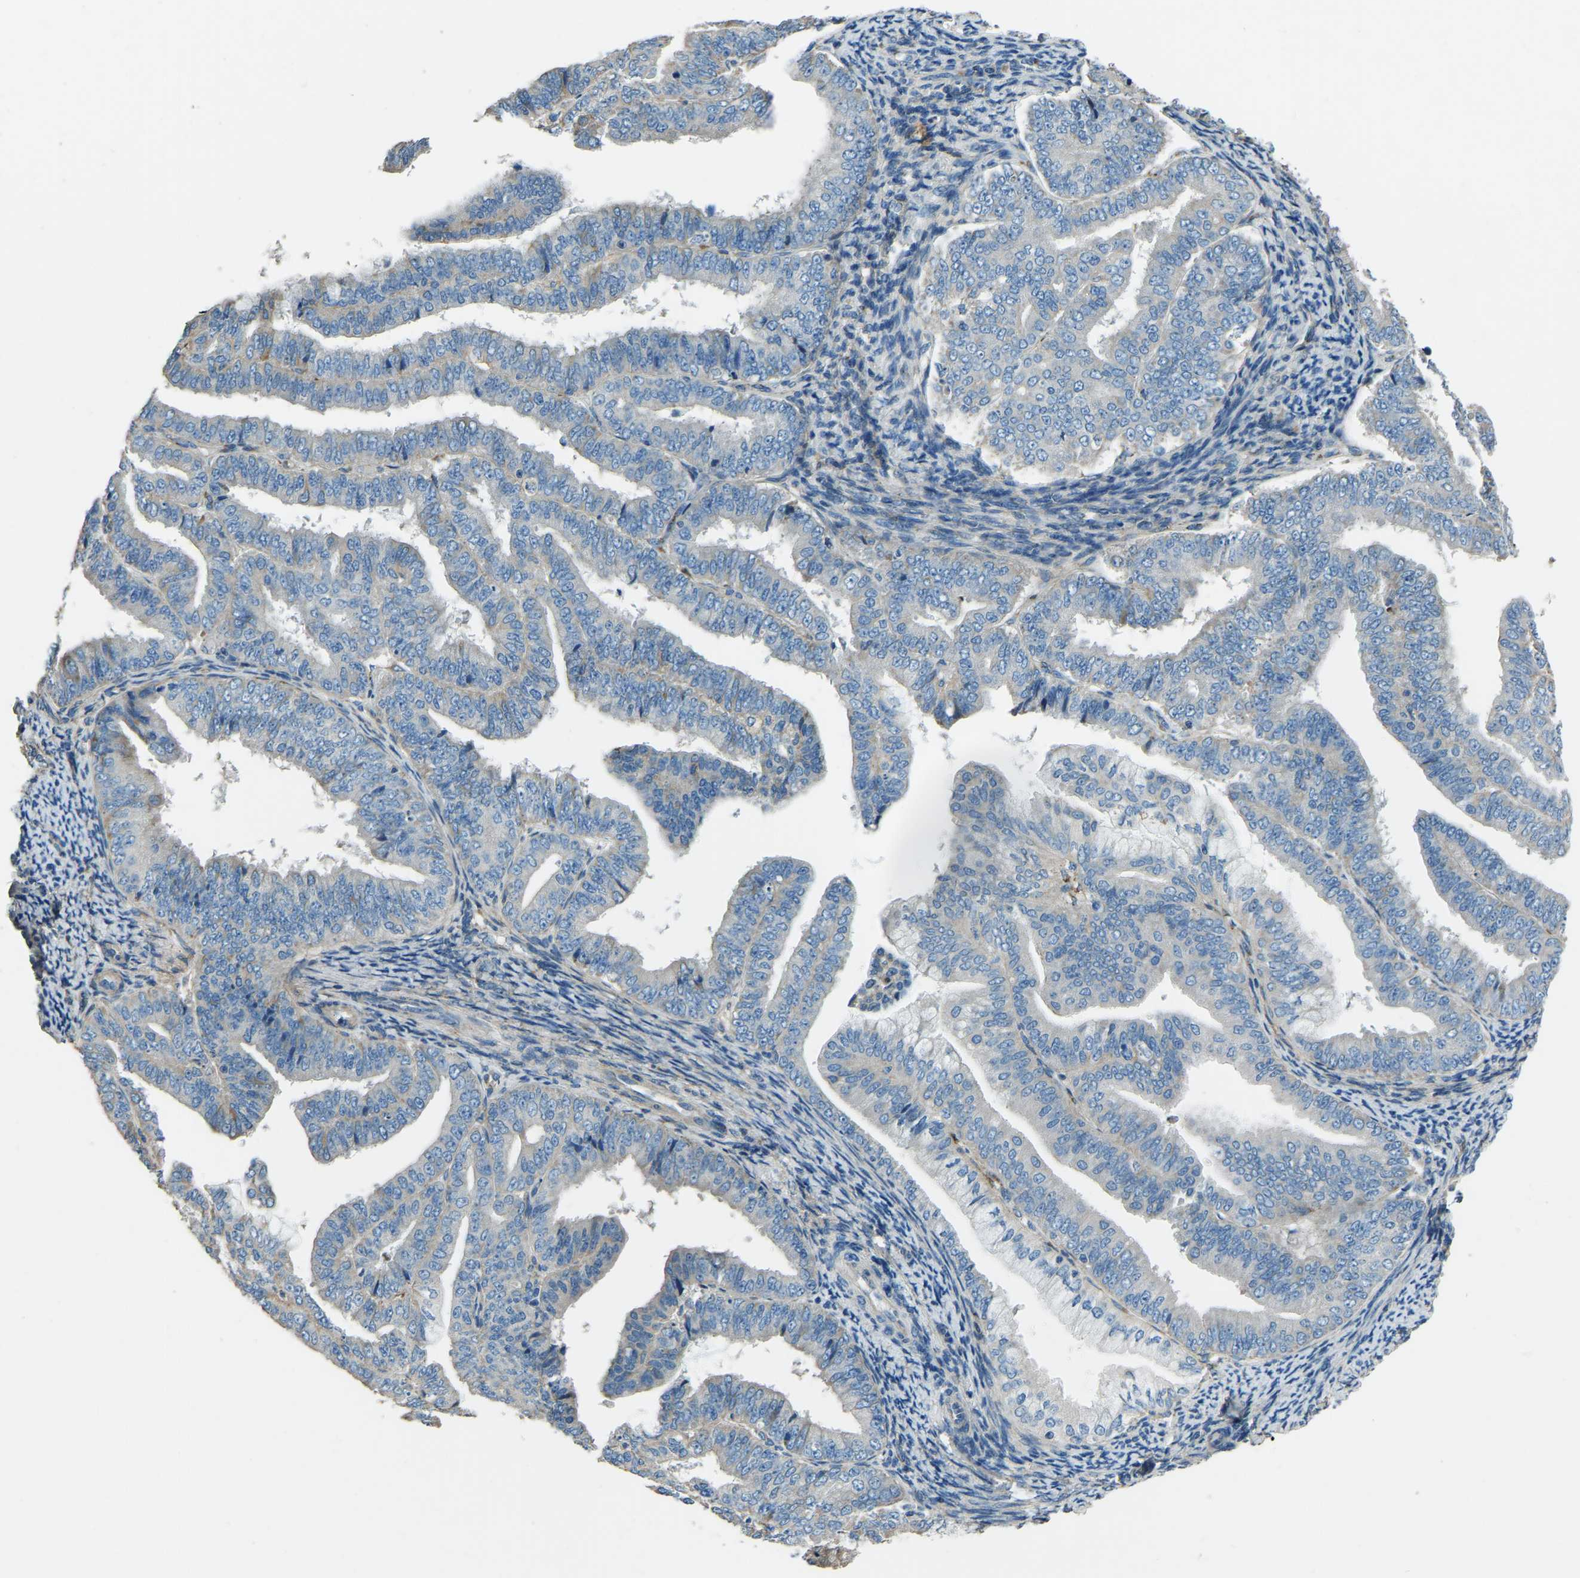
{"staining": {"intensity": "negative", "quantity": "none", "location": "none"}, "tissue": "endometrial cancer", "cell_type": "Tumor cells", "image_type": "cancer", "snomed": [{"axis": "morphology", "description": "Adenocarcinoma, NOS"}, {"axis": "topography", "description": "Endometrium"}], "caption": "DAB (3,3'-diaminobenzidine) immunohistochemical staining of human endometrial cancer demonstrates no significant positivity in tumor cells. The staining is performed using DAB brown chromogen with nuclei counter-stained in using hematoxylin.", "gene": "COL3A1", "patient": {"sex": "female", "age": 63}}